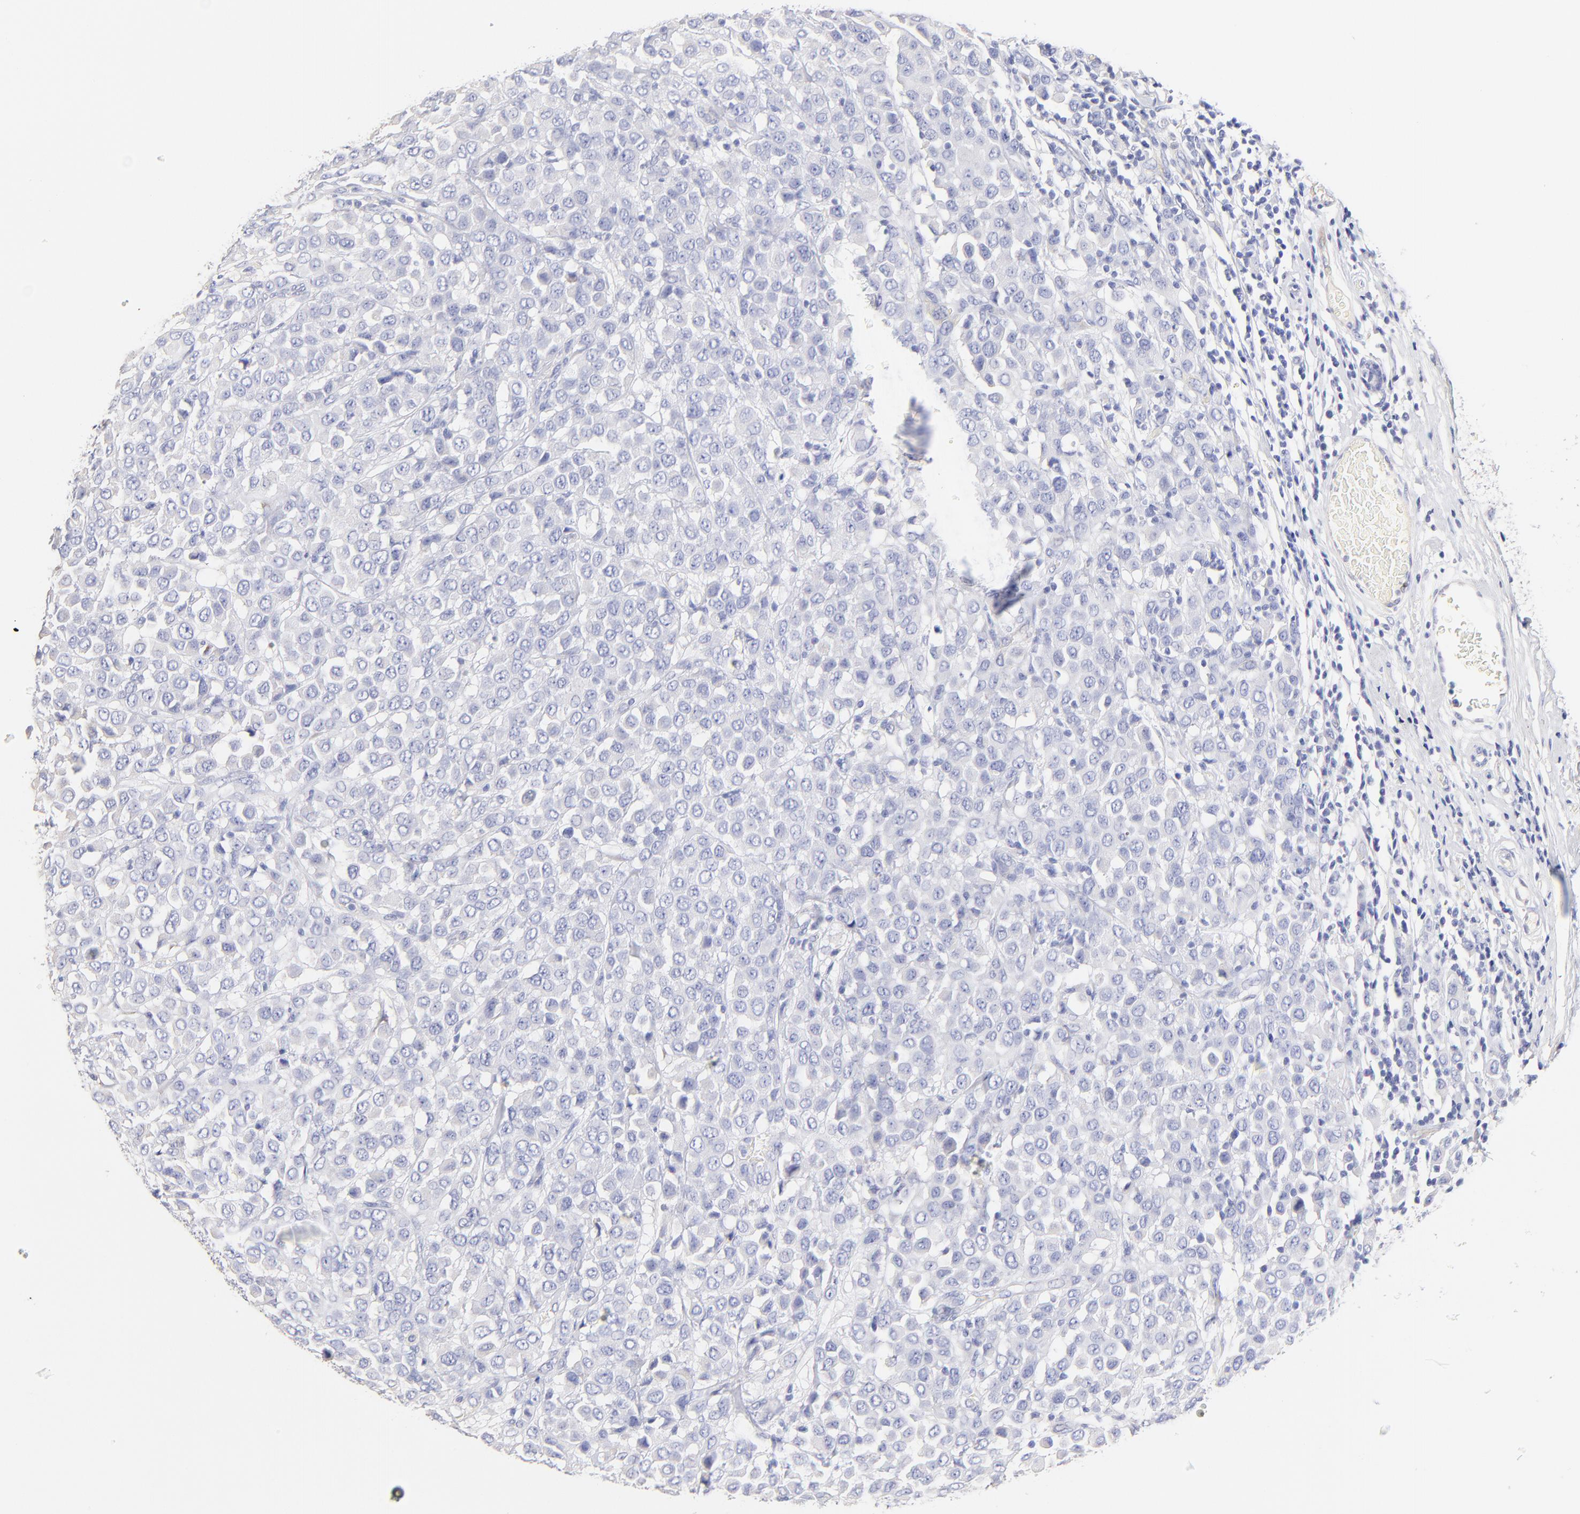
{"staining": {"intensity": "negative", "quantity": "none", "location": "none"}, "tissue": "breast cancer", "cell_type": "Tumor cells", "image_type": "cancer", "snomed": [{"axis": "morphology", "description": "Duct carcinoma"}, {"axis": "topography", "description": "Breast"}], "caption": "An IHC micrograph of breast cancer is shown. There is no staining in tumor cells of breast cancer.", "gene": "ASB9", "patient": {"sex": "female", "age": 61}}